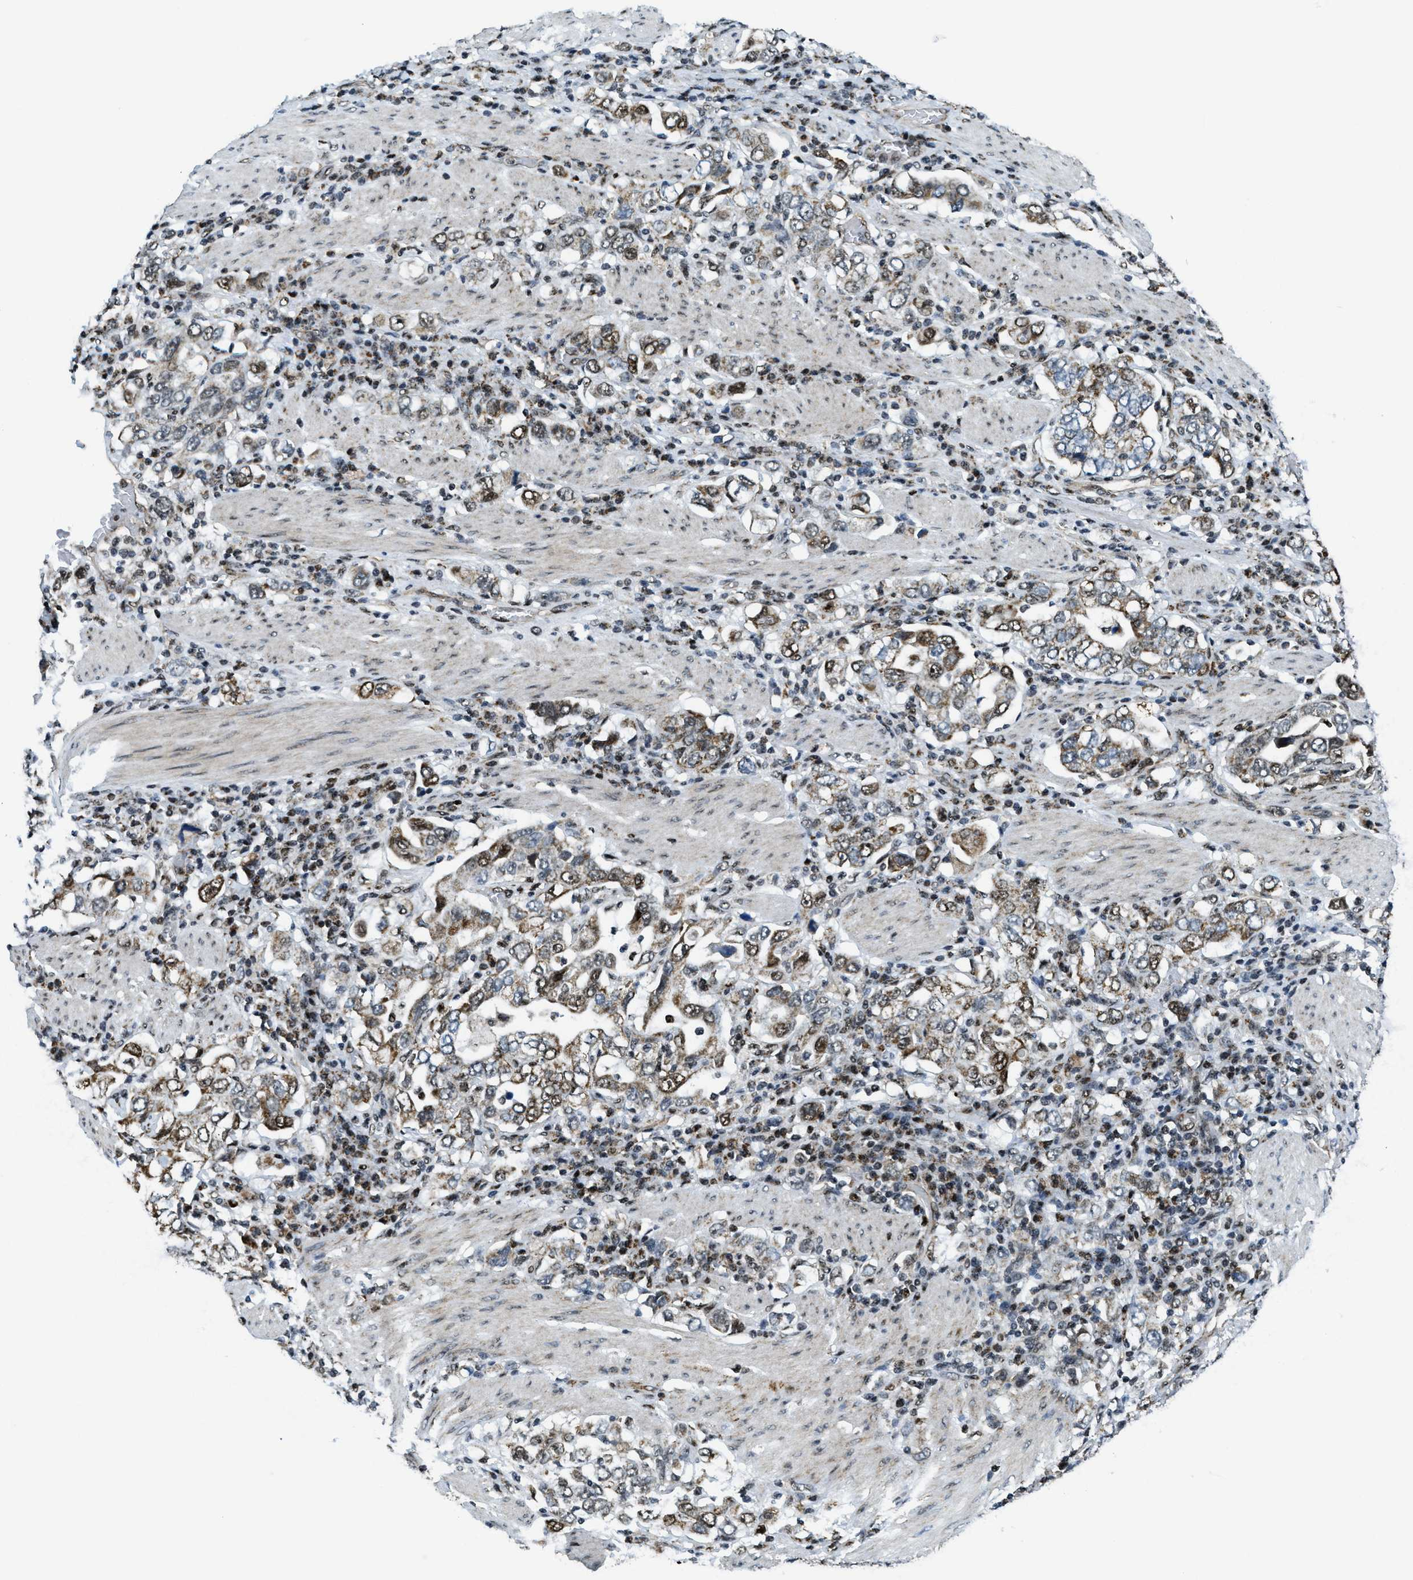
{"staining": {"intensity": "strong", "quantity": ">75%", "location": "cytoplasmic/membranous,nuclear"}, "tissue": "stomach cancer", "cell_type": "Tumor cells", "image_type": "cancer", "snomed": [{"axis": "morphology", "description": "Adenocarcinoma, NOS"}, {"axis": "topography", "description": "Stomach, upper"}], "caption": "Immunohistochemical staining of stomach adenocarcinoma demonstrates strong cytoplasmic/membranous and nuclear protein positivity in approximately >75% of tumor cells.", "gene": "SP100", "patient": {"sex": "male", "age": 62}}